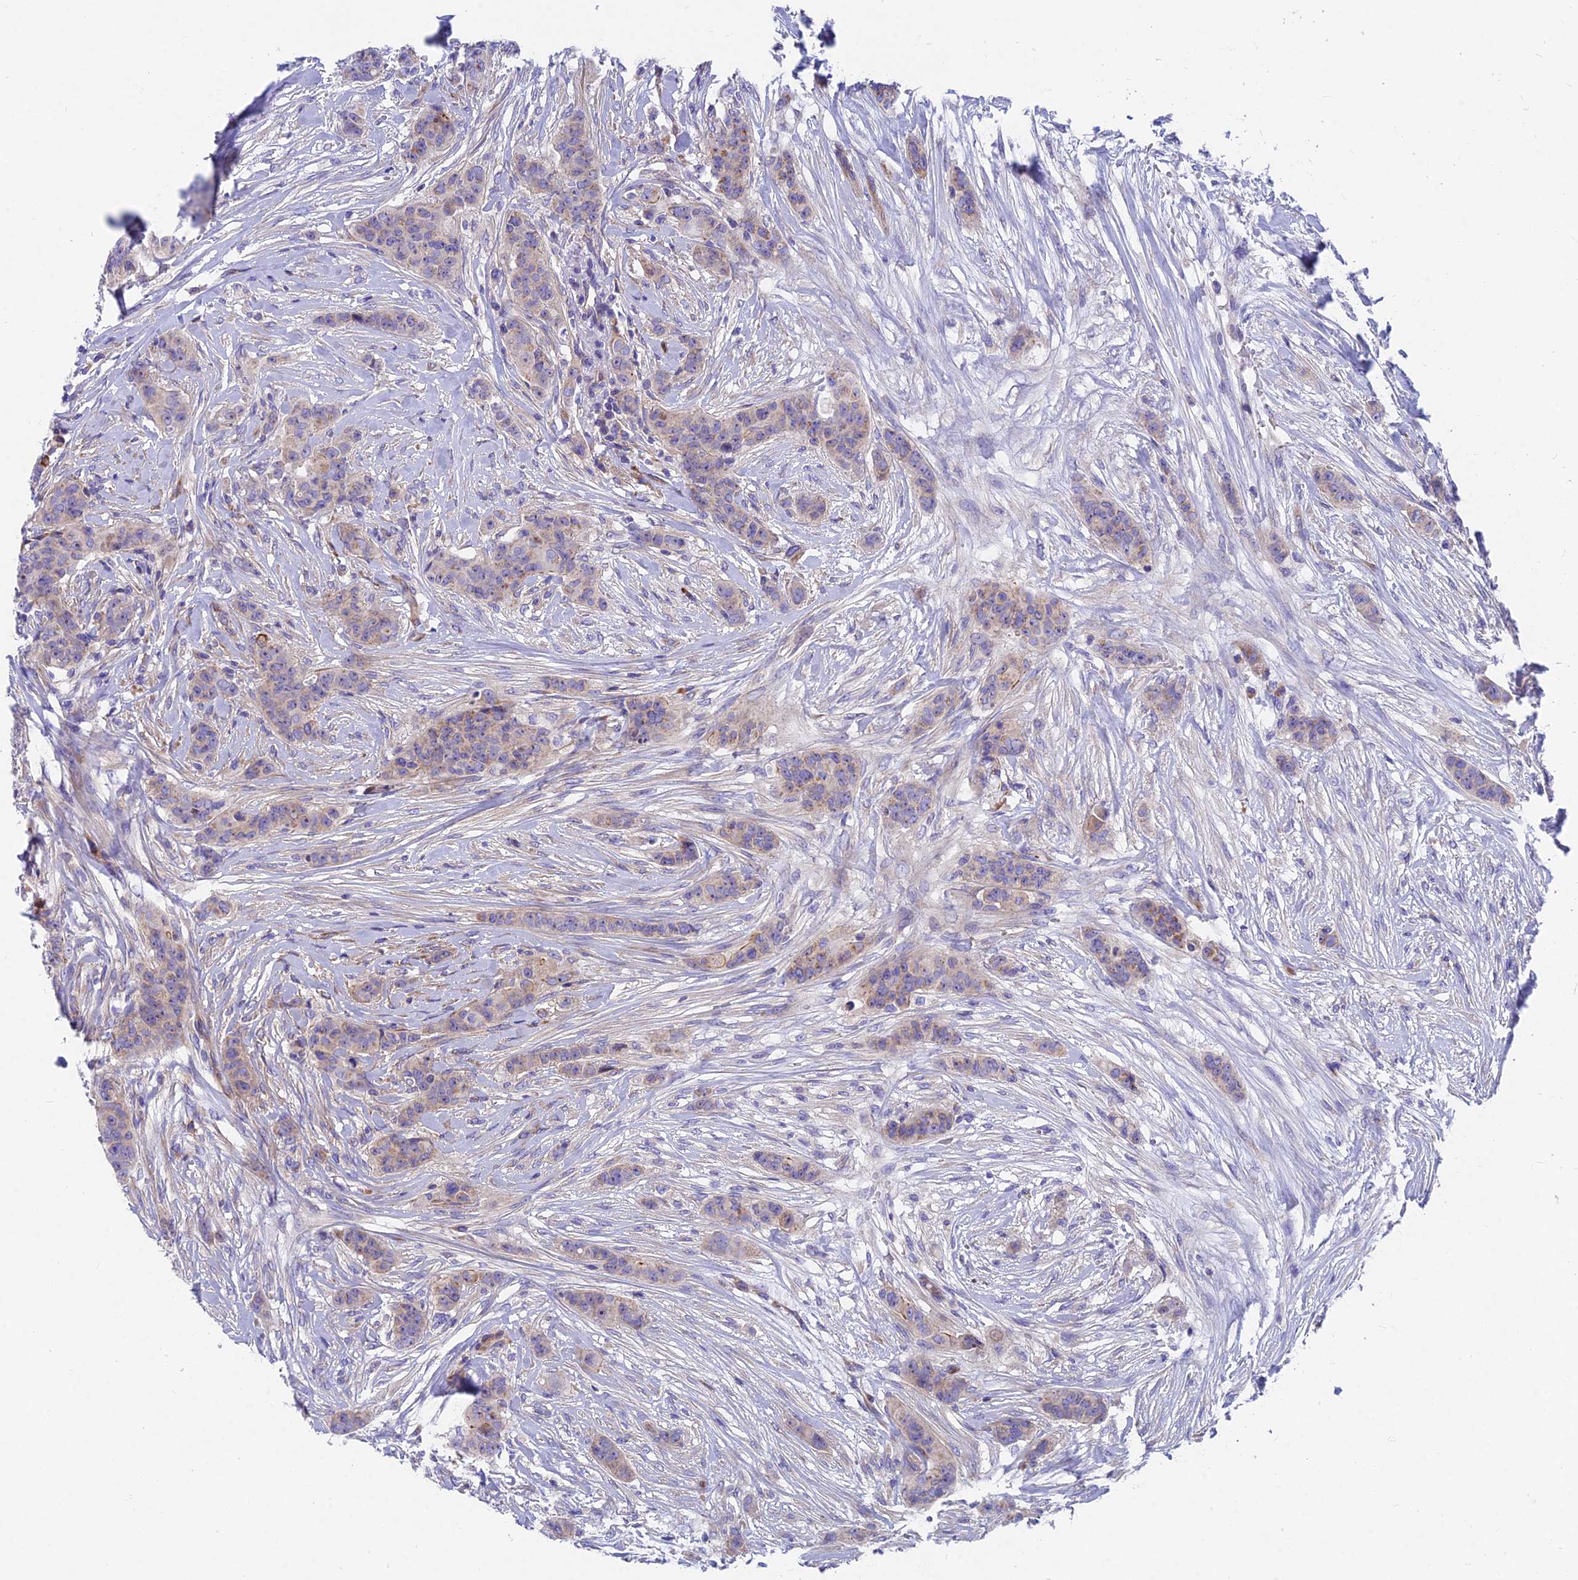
{"staining": {"intensity": "weak", "quantity": "25%-75%", "location": "cytoplasmic/membranous"}, "tissue": "breast cancer", "cell_type": "Tumor cells", "image_type": "cancer", "snomed": [{"axis": "morphology", "description": "Duct carcinoma"}, {"axis": "topography", "description": "Breast"}], "caption": "Breast cancer stained for a protein (brown) shows weak cytoplasmic/membranous positive expression in about 25%-75% of tumor cells.", "gene": "MVB12A", "patient": {"sex": "female", "age": 40}}